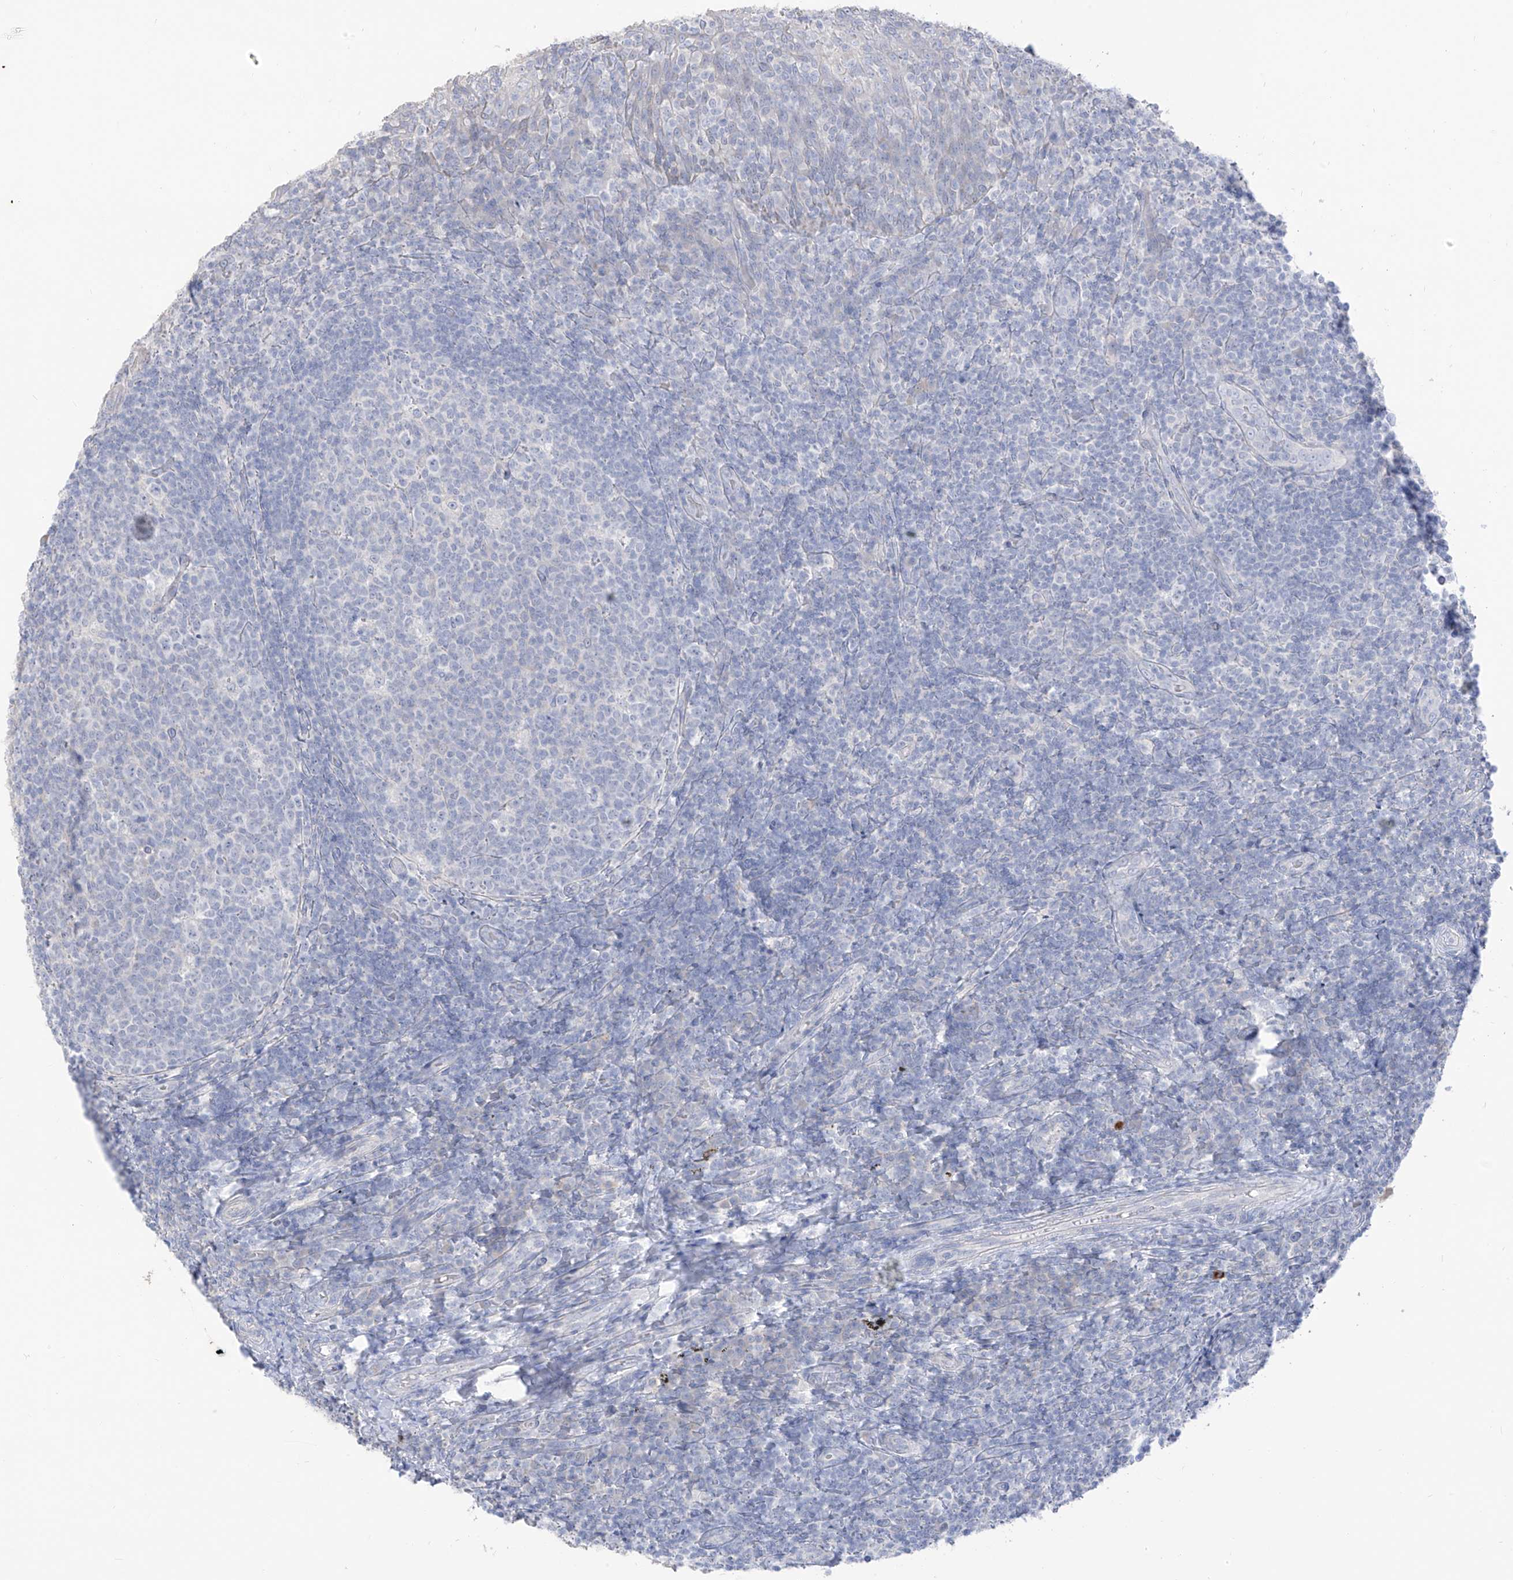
{"staining": {"intensity": "negative", "quantity": "none", "location": "none"}, "tissue": "tonsil", "cell_type": "Germinal center cells", "image_type": "normal", "snomed": [{"axis": "morphology", "description": "Normal tissue, NOS"}, {"axis": "topography", "description": "Tonsil"}], "caption": "IHC photomicrograph of benign tonsil: human tonsil stained with DAB (3,3'-diaminobenzidine) reveals no significant protein positivity in germinal center cells. (Stains: DAB (3,3'-diaminobenzidine) immunohistochemistry with hematoxylin counter stain, Microscopy: brightfield microscopy at high magnification).", "gene": "ARHGEF40", "patient": {"sex": "female", "age": 19}}